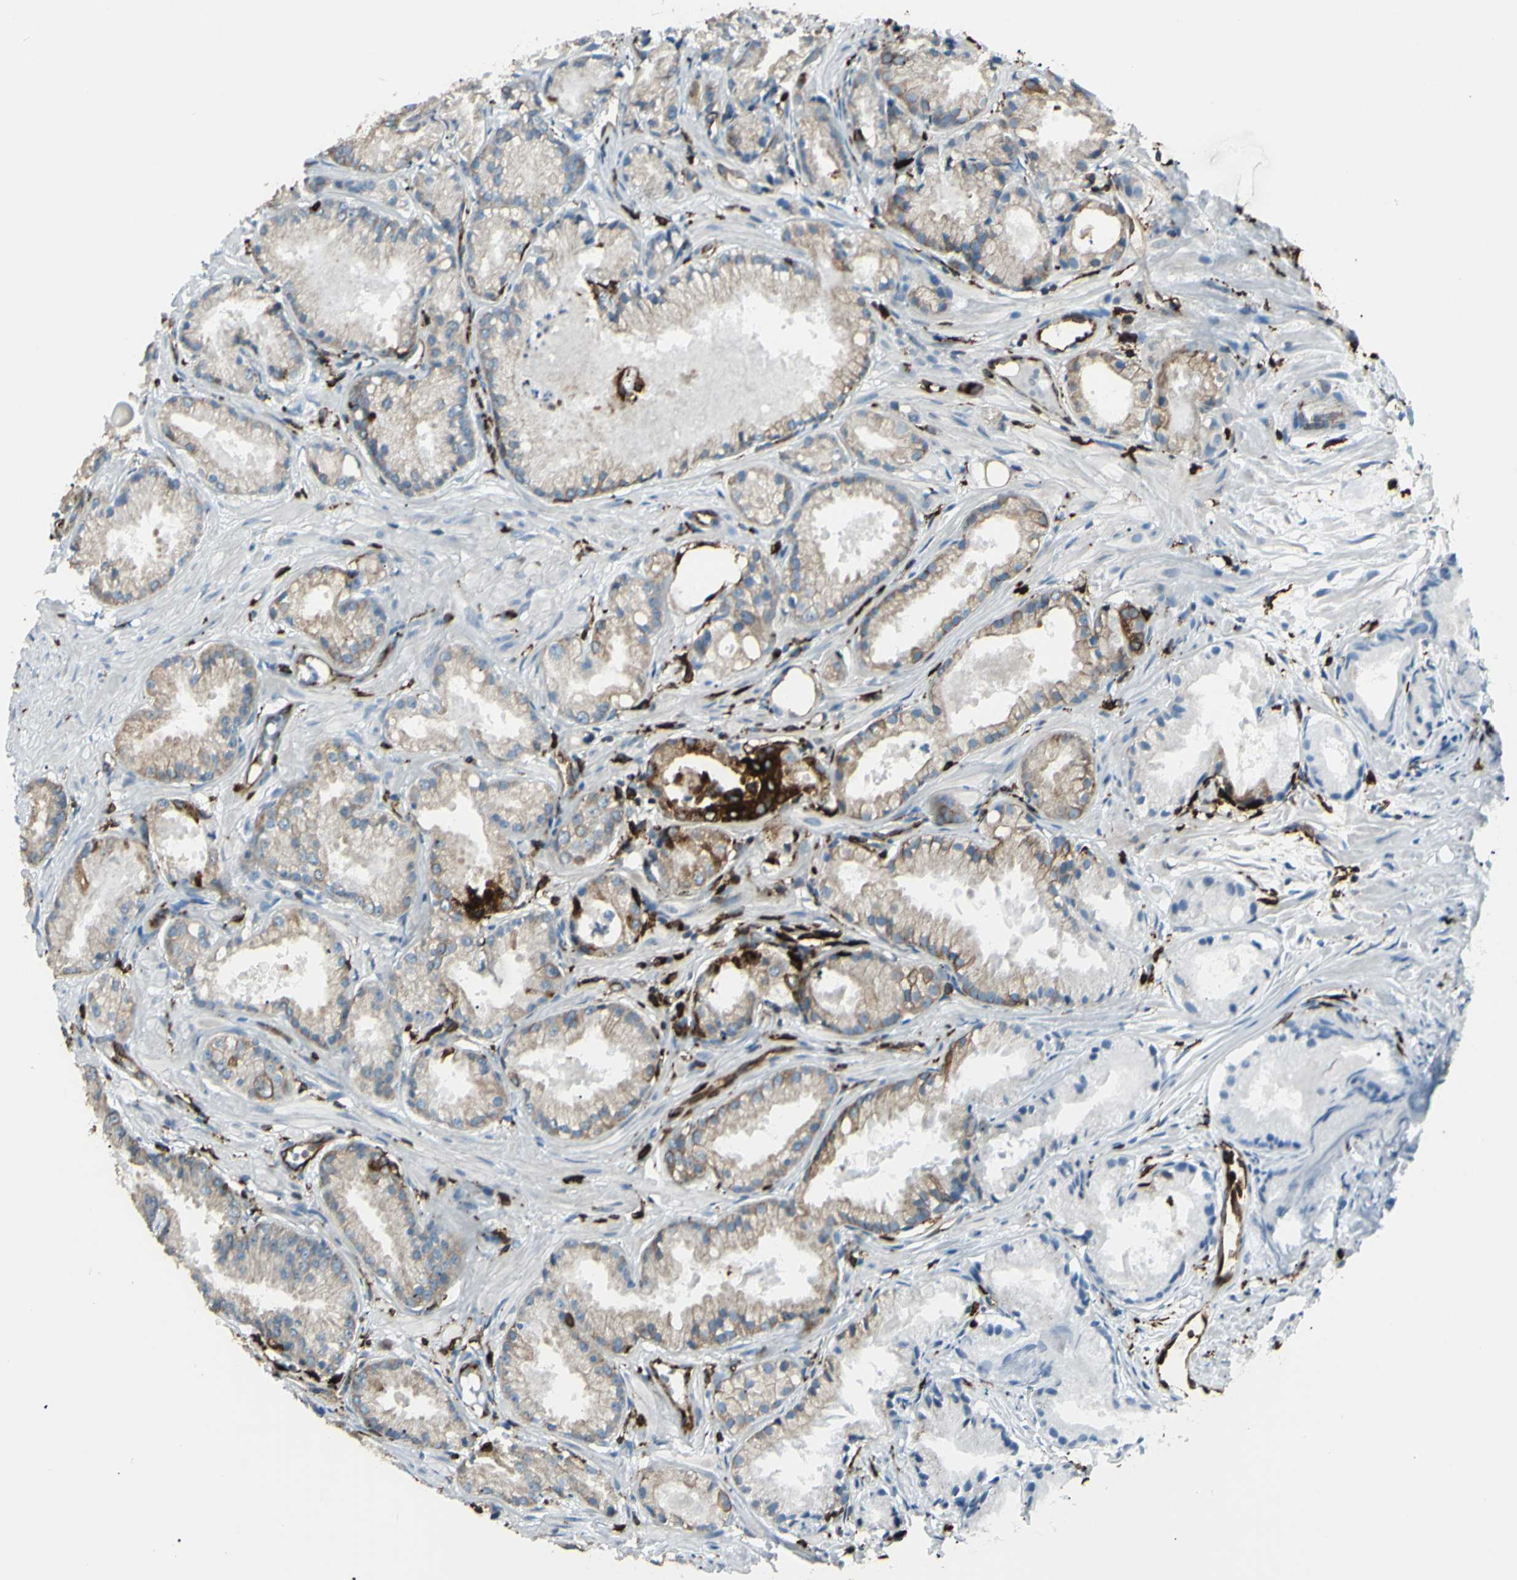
{"staining": {"intensity": "weak", "quantity": "25%-75%", "location": "cytoplasmic/membranous"}, "tissue": "prostate cancer", "cell_type": "Tumor cells", "image_type": "cancer", "snomed": [{"axis": "morphology", "description": "Adenocarcinoma, Low grade"}, {"axis": "topography", "description": "Prostate"}], "caption": "This is an image of IHC staining of prostate cancer, which shows weak expression in the cytoplasmic/membranous of tumor cells.", "gene": "CD74", "patient": {"sex": "male", "age": 72}}